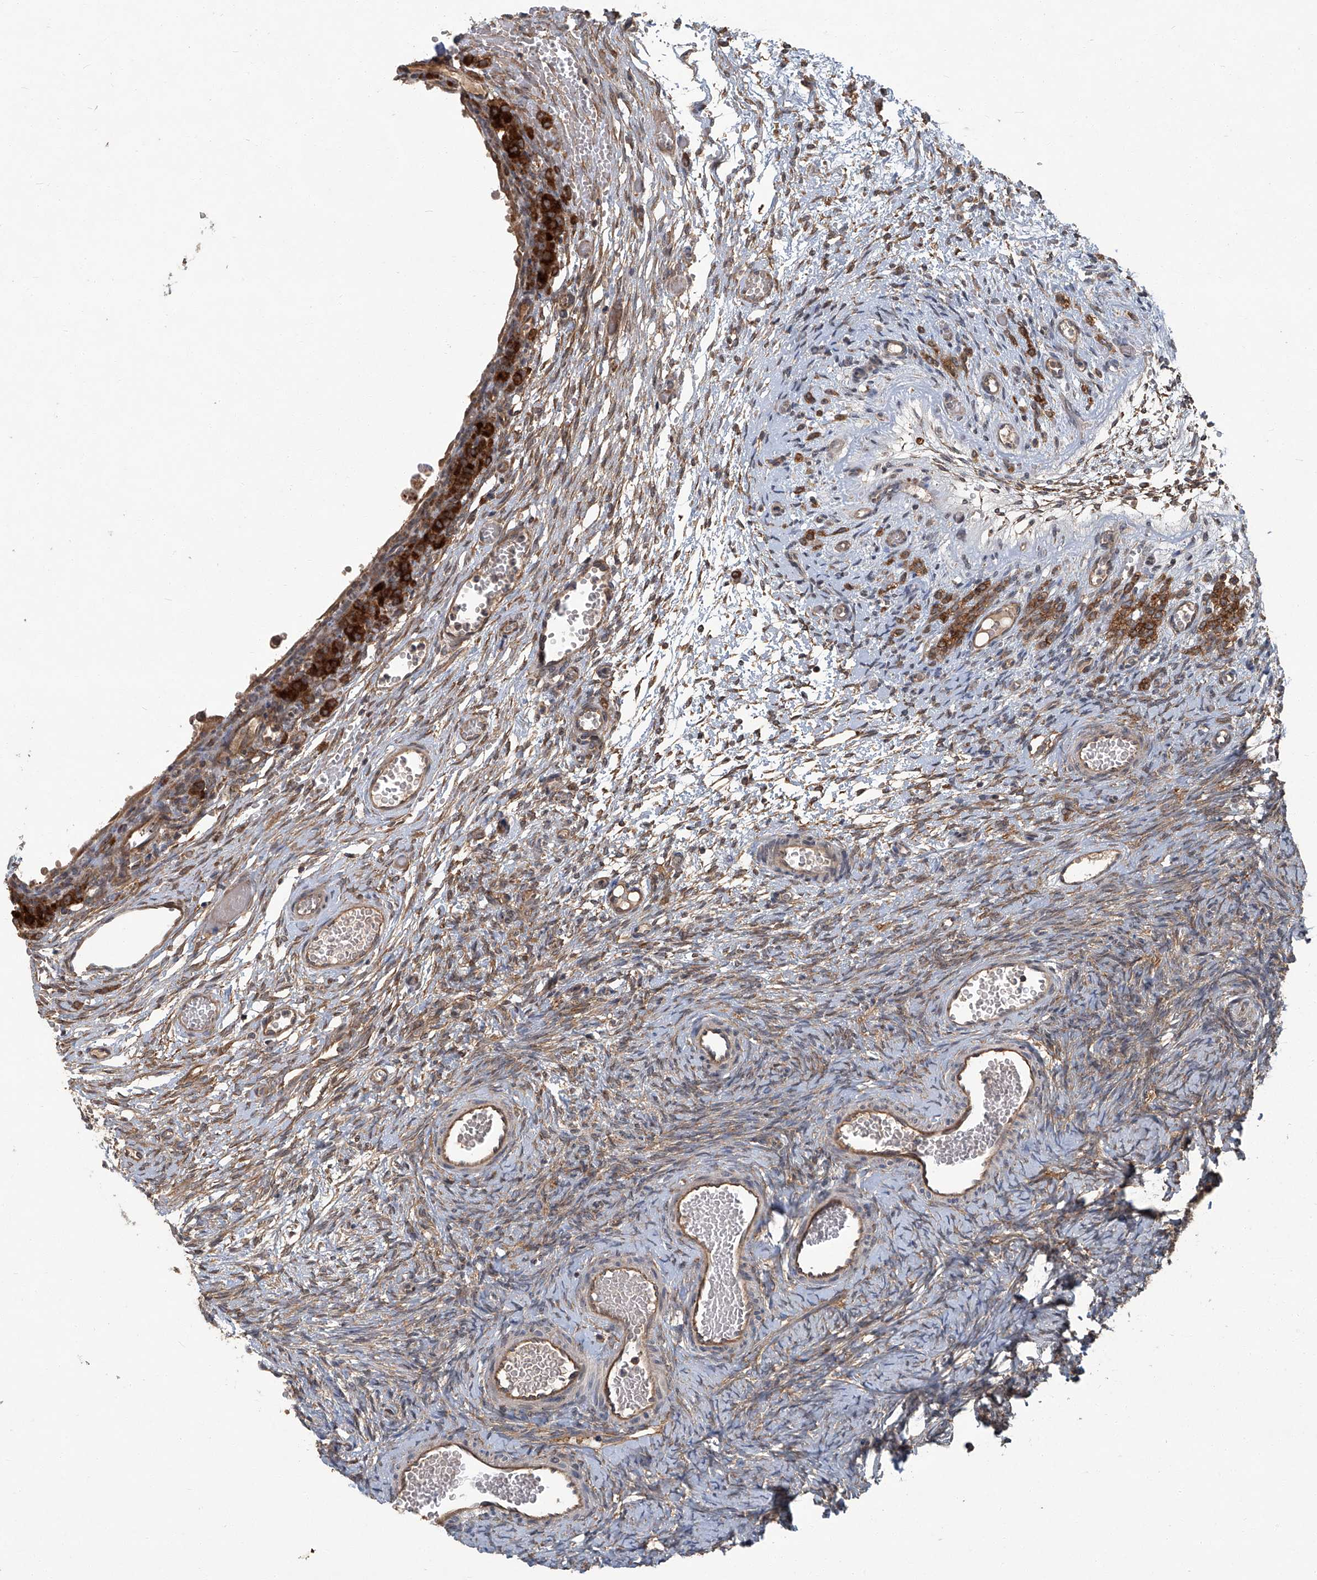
{"staining": {"intensity": "moderate", "quantity": "<25%", "location": "cytoplasmic/membranous"}, "tissue": "ovary", "cell_type": "Ovarian stroma cells", "image_type": "normal", "snomed": [{"axis": "morphology", "description": "Adenocarcinoma, NOS"}, {"axis": "topography", "description": "Endometrium"}], "caption": "Immunohistochemical staining of benign ovary shows <25% levels of moderate cytoplasmic/membranous protein staining in about <25% of ovarian stroma cells. (DAB IHC with brightfield microscopy, high magnification).", "gene": "ANKRD34A", "patient": {"sex": "female", "age": 32}}